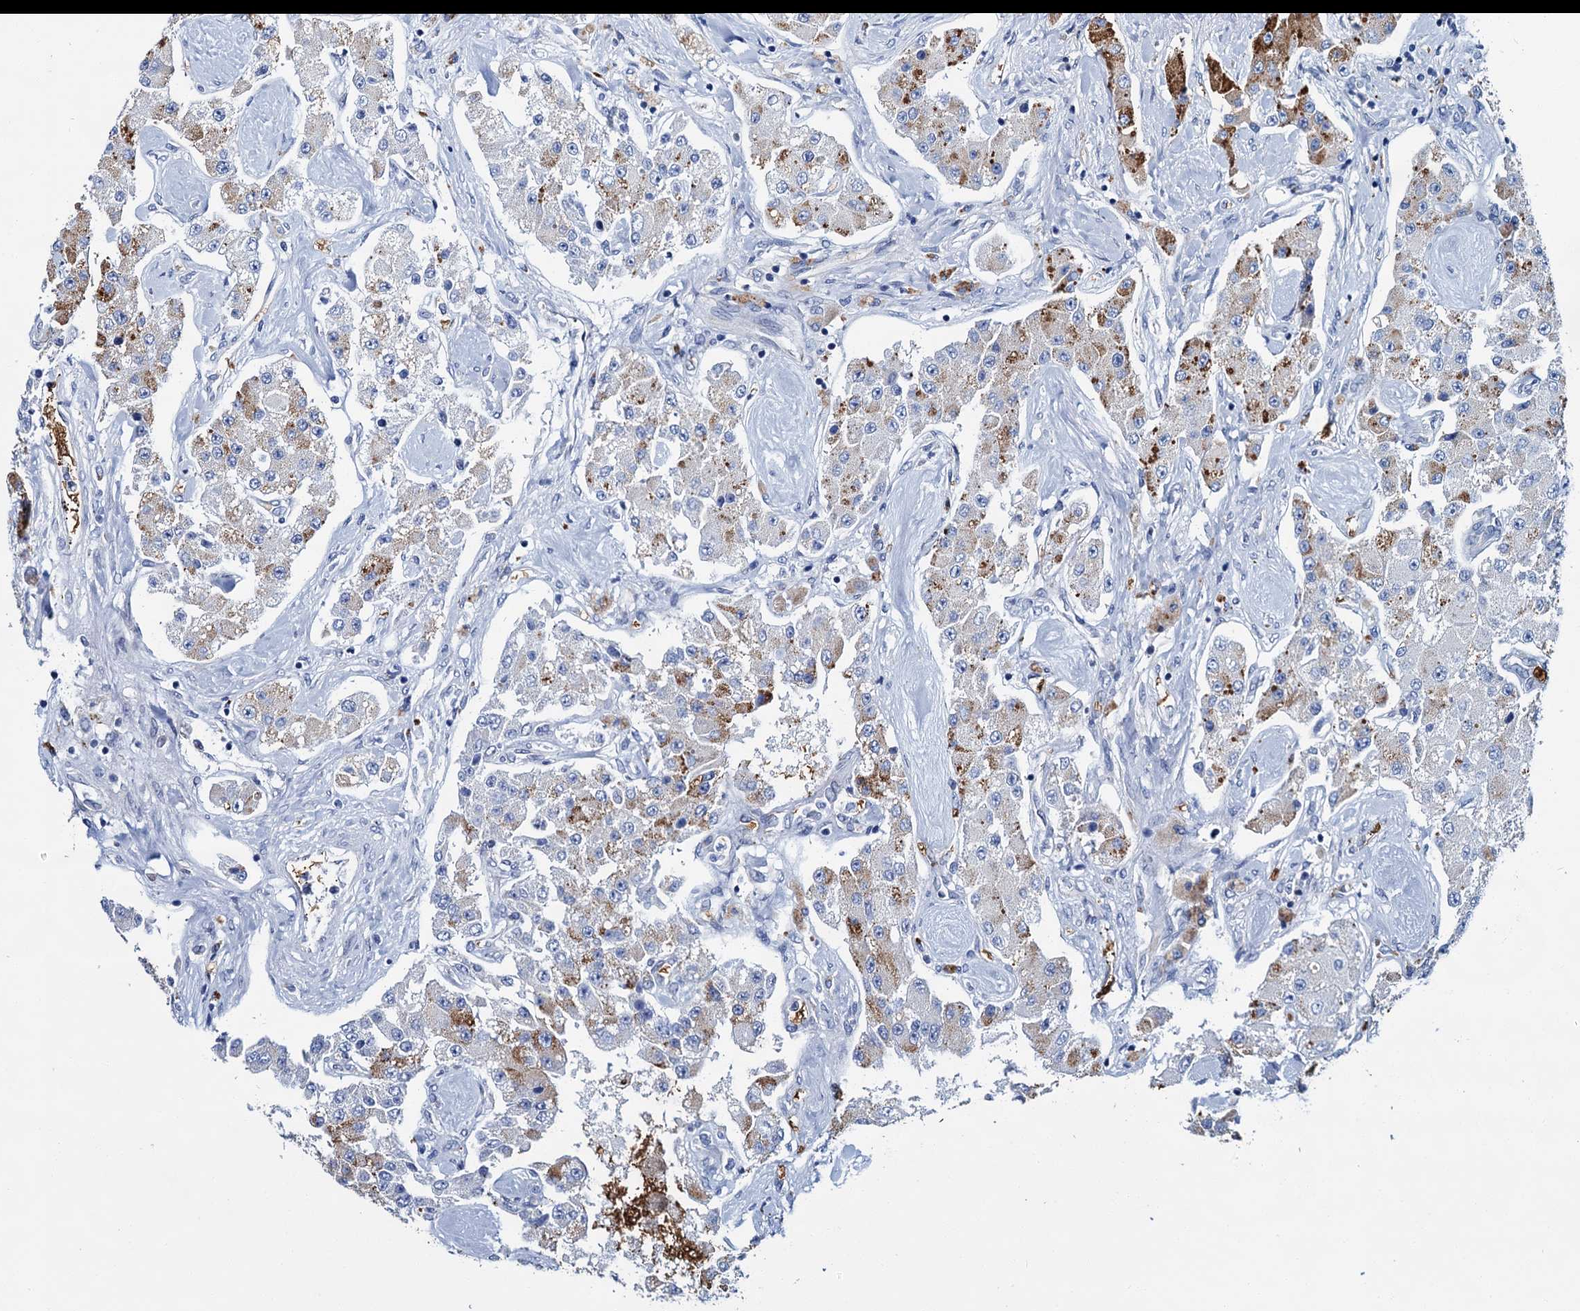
{"staining": {"intensity": "moderate", "quantity": "<25%", "location": "cytoplasmic/membranous"}, "tissue": "carcinoid", "cell_type": "Tumor cells", "image_type": "cancer", "snomed": [{"axis": "morphology", "description": "Carcinoid, malignant, NOS"}, {"axis": "topography", "description": "Pancreas"}], "caption": "Tumor cells display moderate cytoplasmic/membranous staining in approximately <25% of cells in malignant carcinoid.", "gene": "ATG2A", "patient": {"sex": "male", "age": 41}}